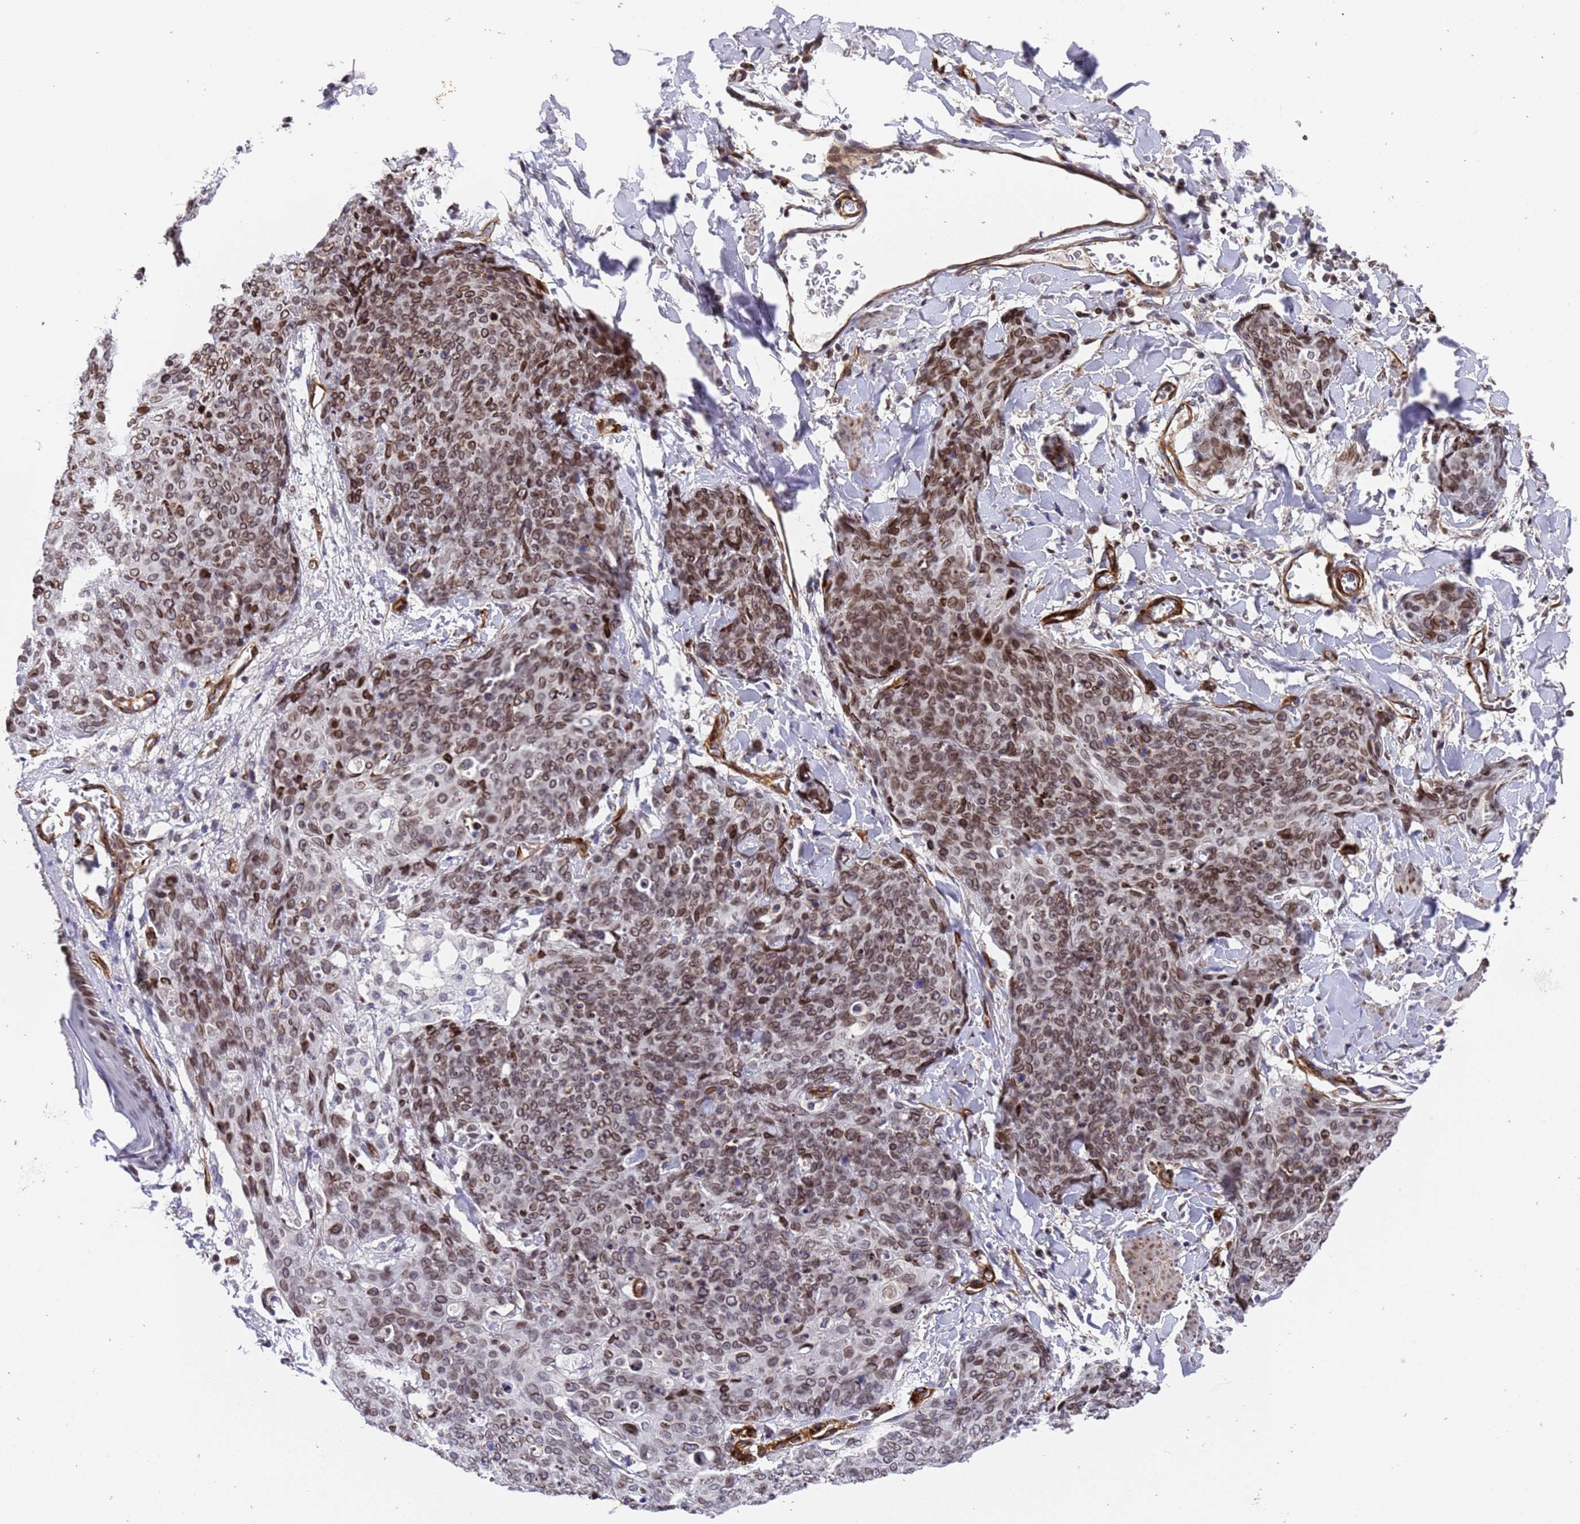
{"staining": {"intensity": "moderate", "quantity": ">75%", "location": "cytoplasmic/membranous,nuclear"}, "tissue": "skin cancer", "cell_type": "Tumor cells", "image_type": "cancer", "snomed": [{"axis": "morphology", "description": "Squamous cell carcinoma, NOS"}, {"axis": "topography", "description": "Skin"}, {"axis": "topography", "description": "Vulva"}], "caption": "IHC histopathology image of neoplastic tissue: human skin squamous cell carcinoma stained using immunohistochemistry exhibits medium levels of moderate protein expression localized specifically in the cytoplasmic/membranous and nuclear of tumor cells, appearing as a cytoplasmic/membranous and nuclear brown color.", "gene": "IGFBP7", "patient": {"sex": "female", "age": 85}}